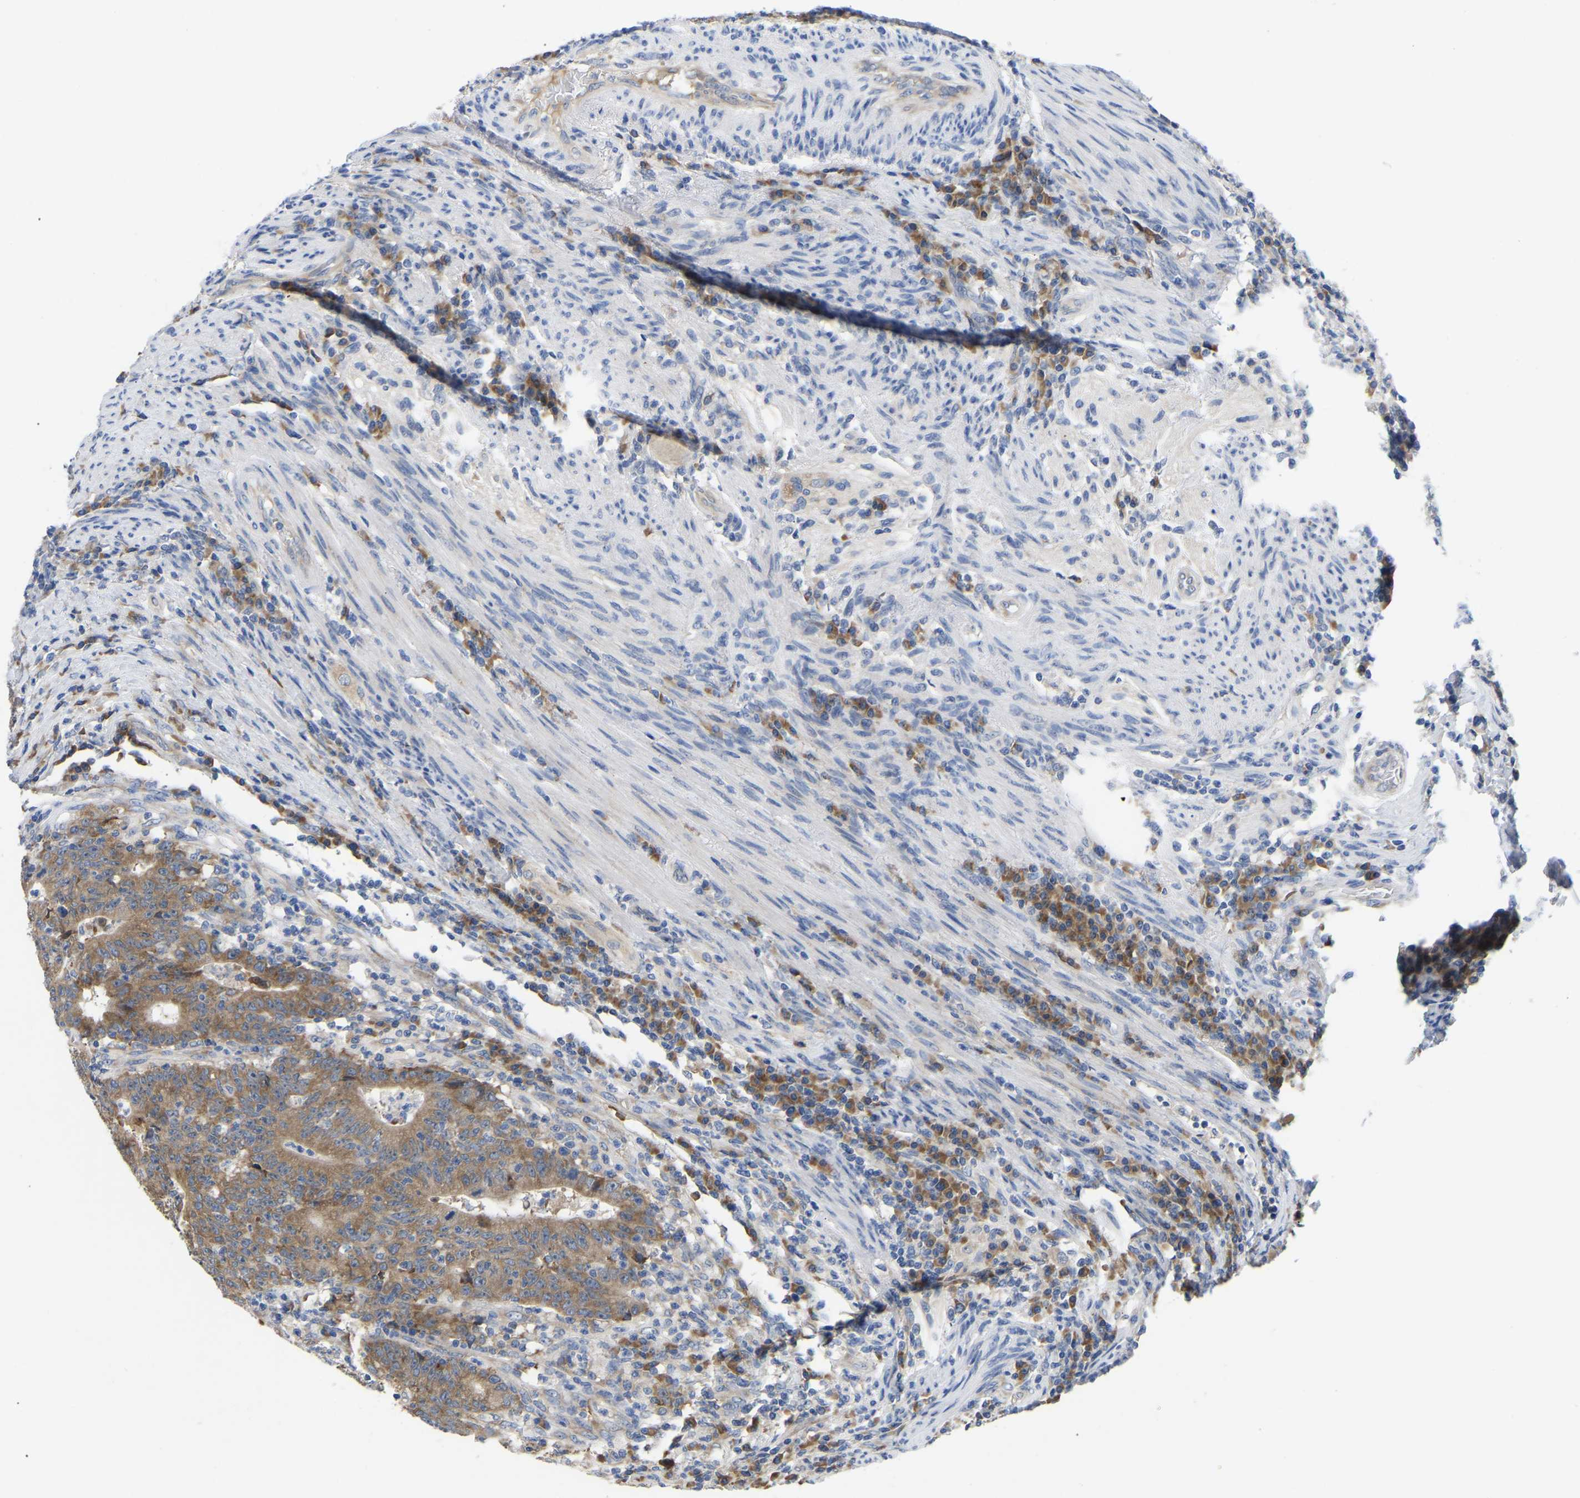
{"staining": {"intensity": "moderate", "quantity": ">75%", "location": "cytoplasmic/membranous"}, "tissue": "colorectal cancer", "cell_type": "Tumor cells", "image_type": "cancer", "snomed": [{"axis": "morphology", "description": "Normal tissue, NOS"}, {"axis": "morphology", "description": "Adenocarcinoma, NOS"}, {"axis": "topography", "description": "Colon"}], "caption": "An image of colorectal adenocarcinoma stained for a protein demonstrates moderate cytoplasmic/membranous brown staining in tumor cells.", "gene": "ABCA10", "patient": {"sex": "female", "age": 75}}